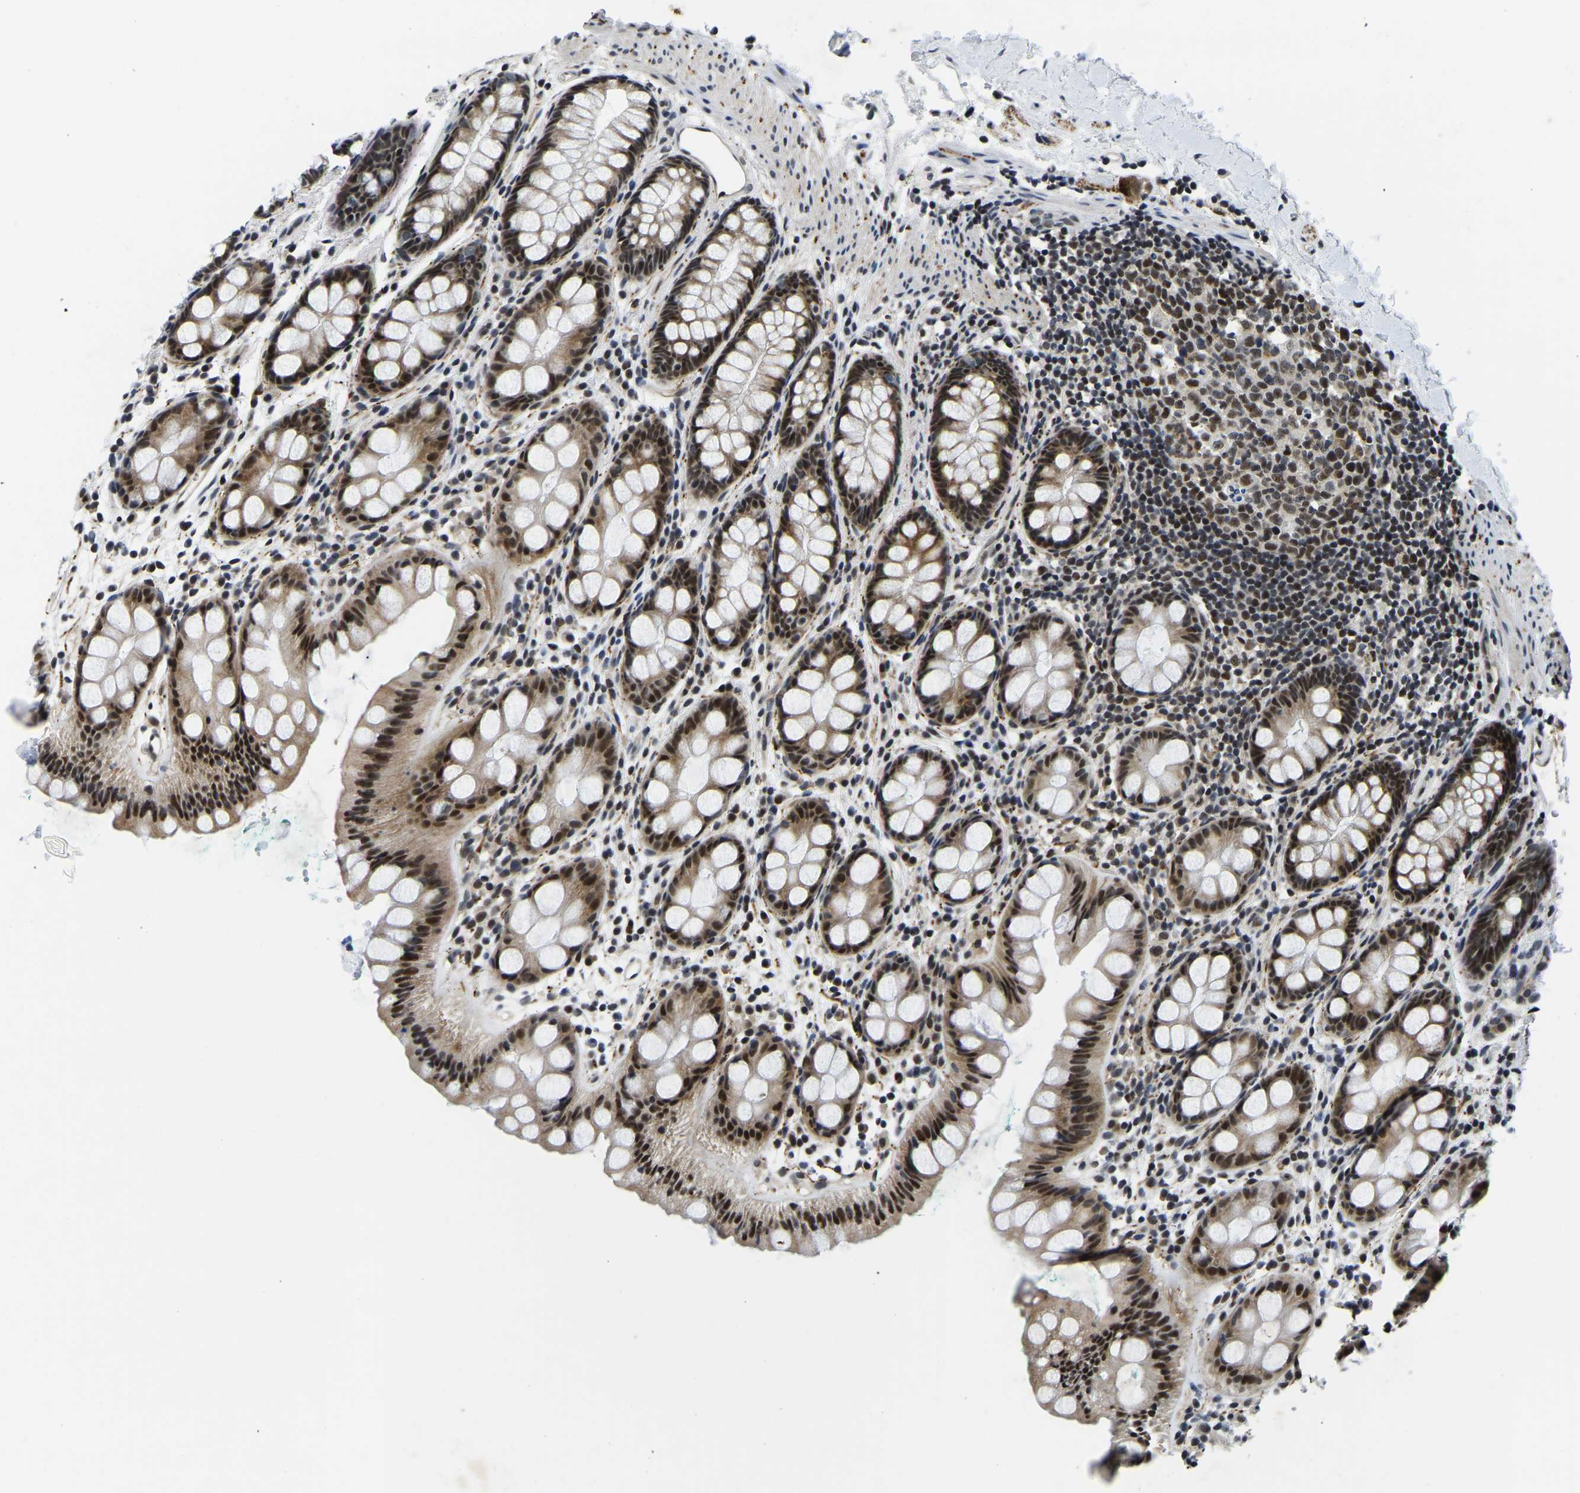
{"staining": {"intensity": "moderate", "quantity": ">75%", "location": "cytoplasmic/membranous,nuclear"}, "tissue": "rectum", "cell_type": "Glandular cells", "image_type": "normal", "snomed": [{"axis": "morphology", "description": "Normal tissue, NOS"}, {"axis": "topography", "description": "Rectum"}], "caption": "An IHC image of benign tissue is shown. Protein staining in brown shows moderate cytoplasmic/membranous,nuclear positivity in rectum within glandular cells. Nuclei are stained in blue.", "gene": "POLDIP3", "patient": {"sex": "female", "age": 65}}